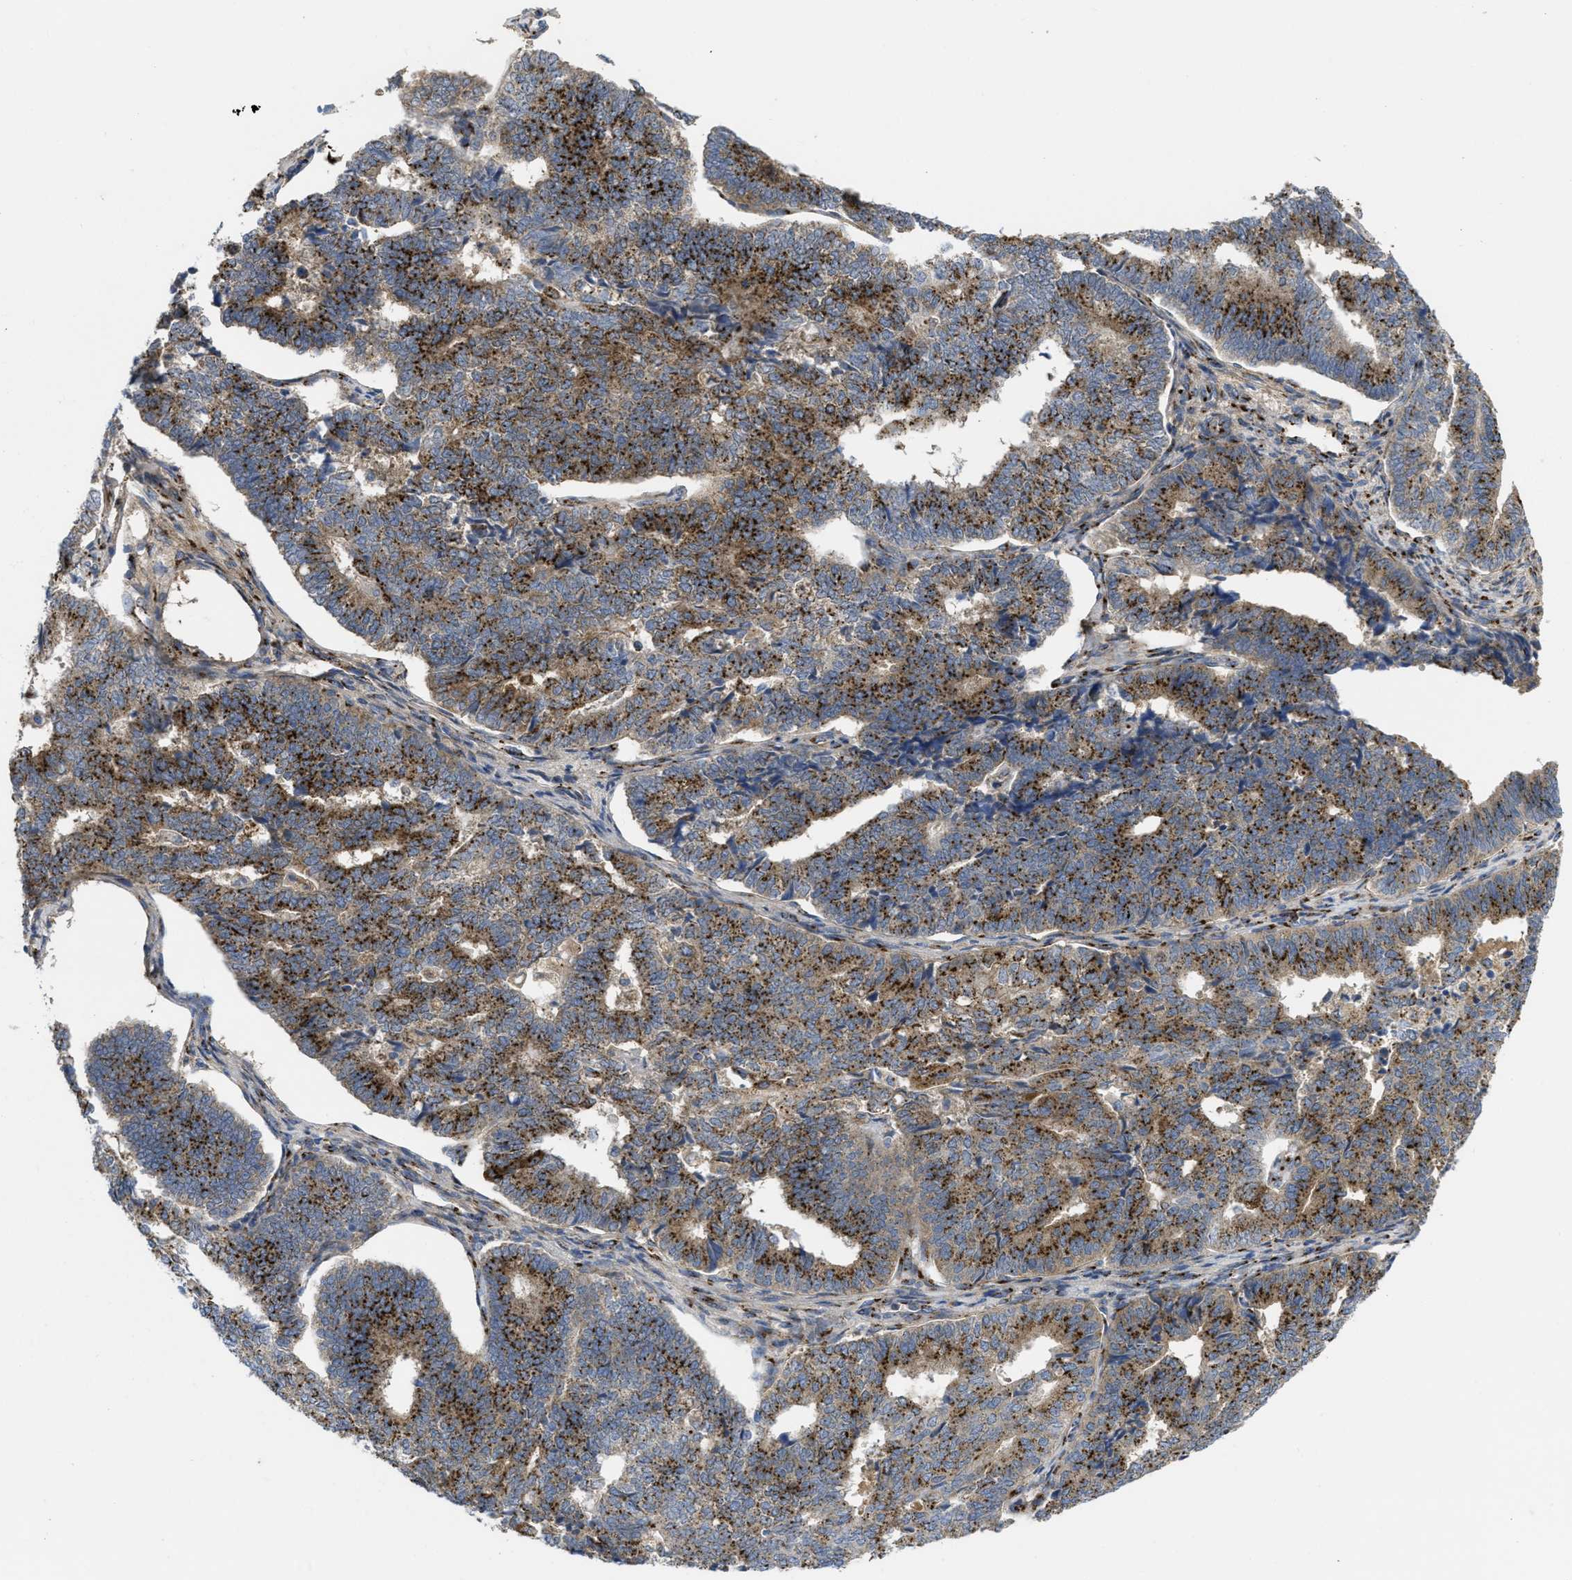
{"staining": {"intensity": "strong", "quantity": "25%-75%", "location": "cytoplasmic/membranous"}, "tissue": "endometrial cancer", "cell_type": "Tumor cells", "image_type": "cancer", "snomed": [{"axis": "morphology", "description": "Adenocarcinoma, NOS"}, {"axis": "topography", "description": "Endometrium"}], "caption": "Immunohistochemical staining of endometrial adenocarcinoma shows high levels of strong cytoplasmic/membranous staining in about 25%-75% of tumor cells.", "gene": "ZNF70", "patient": {"sex": "female", "age": 70}}